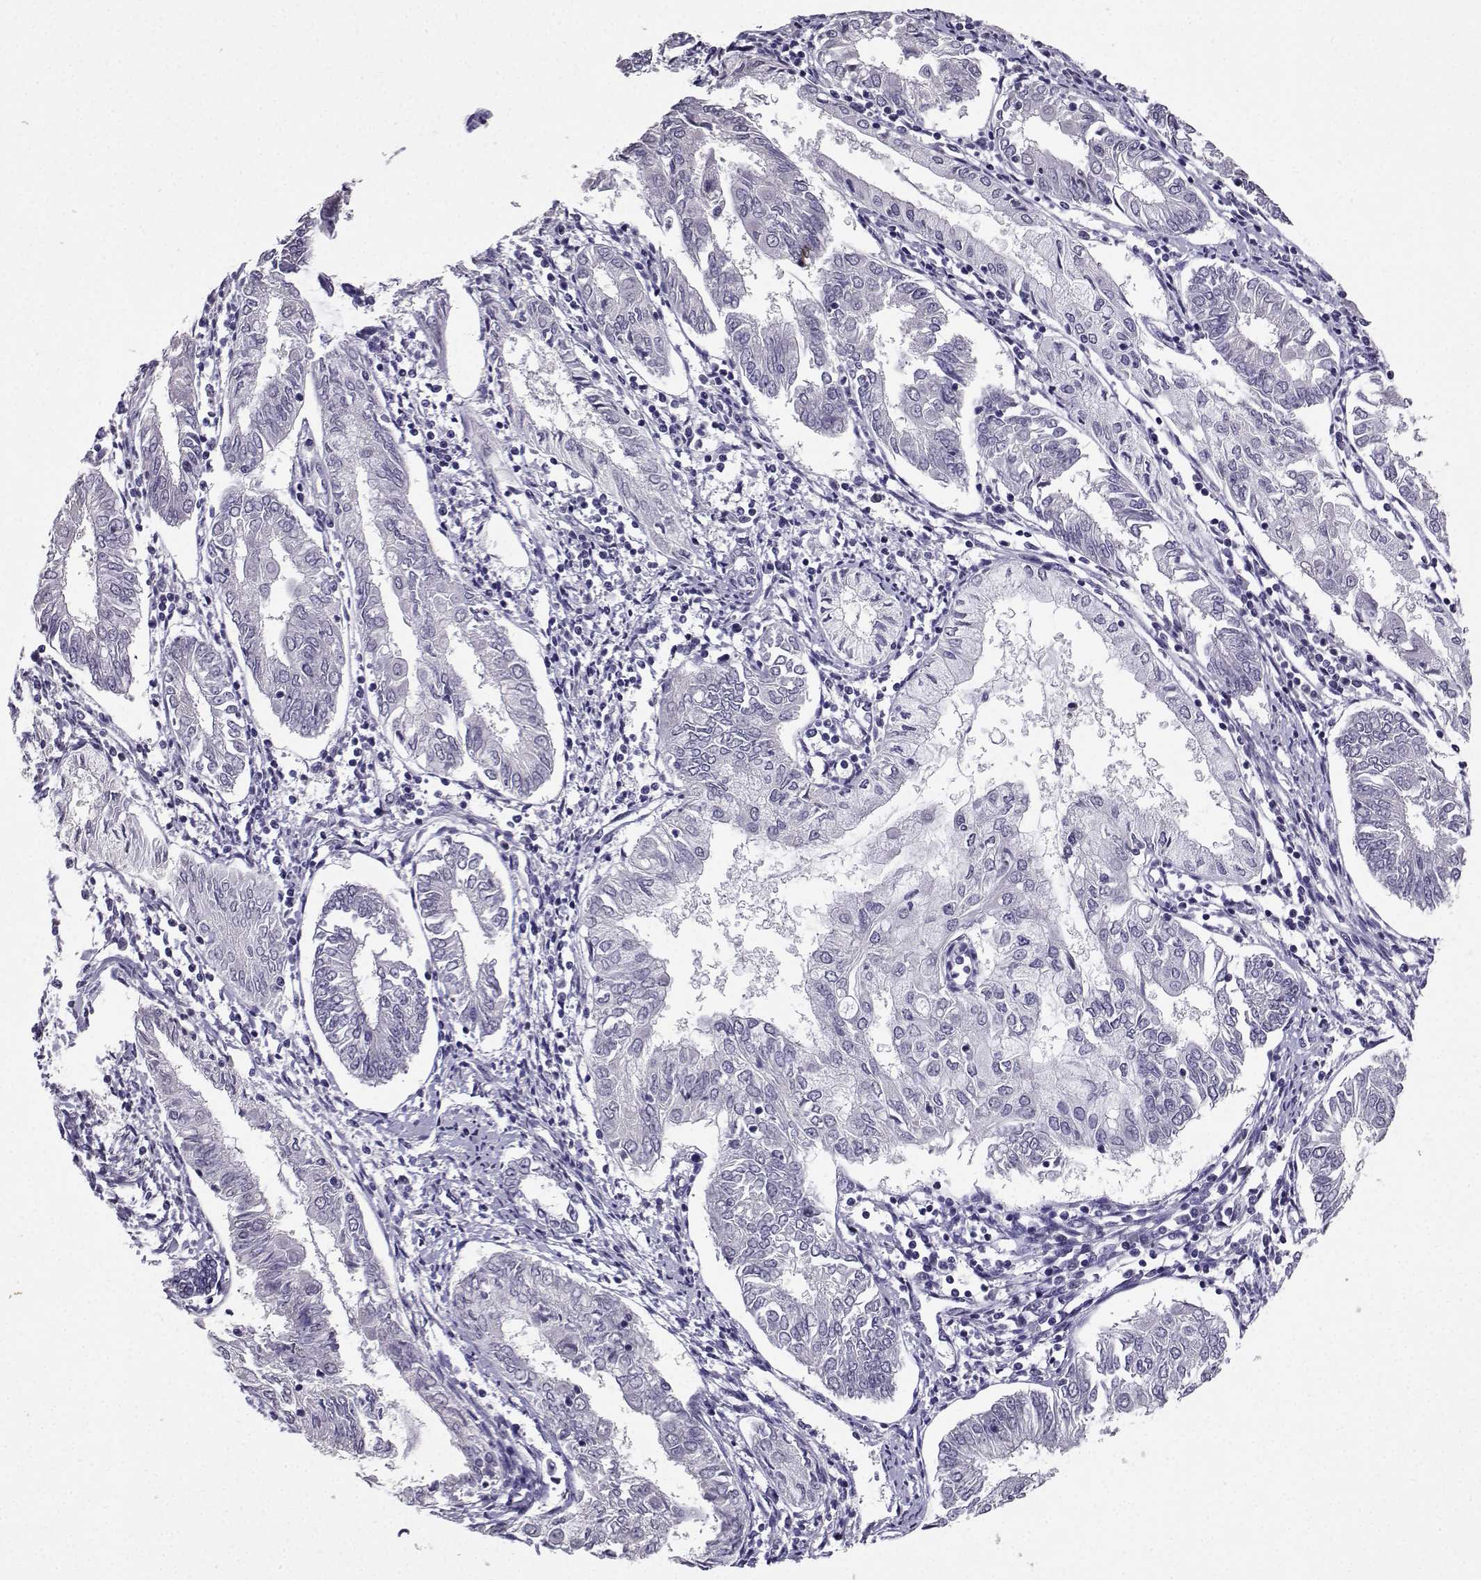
{"staining": {"intensity": "negative", "quantity": "none", "location": "none"}, "tissue": "endometrial cancer", "cell_type": "Tumor cells", "image_type": "cancer", "snomed": [{"axis": "morphology", "description": "Adenocarcinoma, NOS"}, {"axis": "topography", "description": "Endometrium"}], "caption": "An immunohistochemistry (IHC) histopathology image of endometrial adenocarcinoma is shown. There is no staining in tumor cells of endometrial adenocarcinoma.", "gene": "SPAG11B", "patient": {"sex": "female", "age": 68}}